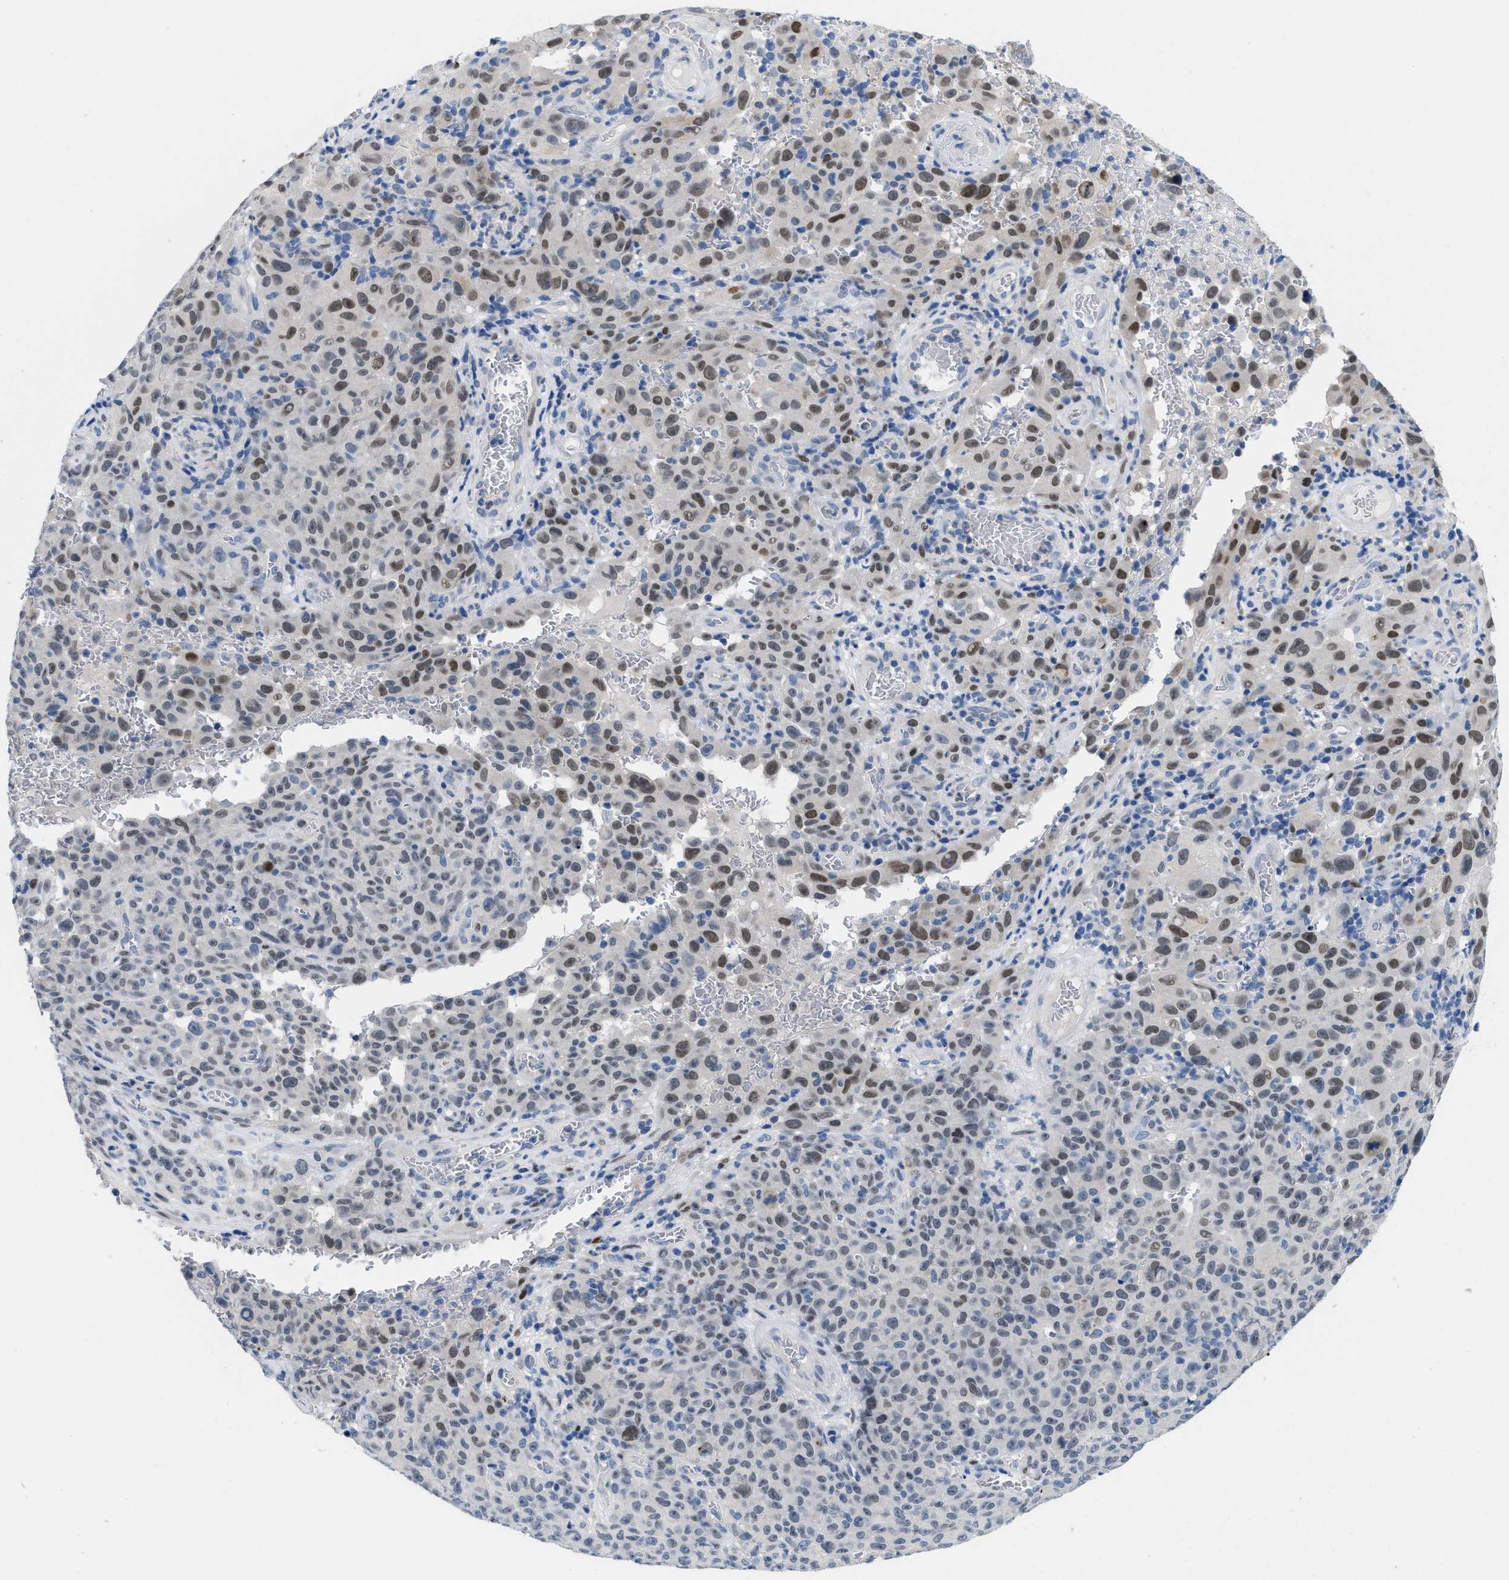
{"staining": {"intensity": "moderate", "quantity": ">75%", "location": "nuclear"}, "tissue": "melanoma", "cell_type": "Tumor cells", "image_type": "cancer", "snomed": [{"axis": "morphology", "description": "Malignant melanoma, NOS"}, {"axis": "topography", "description": "Skin"}], "caption": "Moderate nuclear staining for a protein is identified in about >75% of tumor cells of malignant melanoma using immunohistochemistry (IHC).", "gene": "NFIX", "patient": {"sex": "female", "age": 82}}